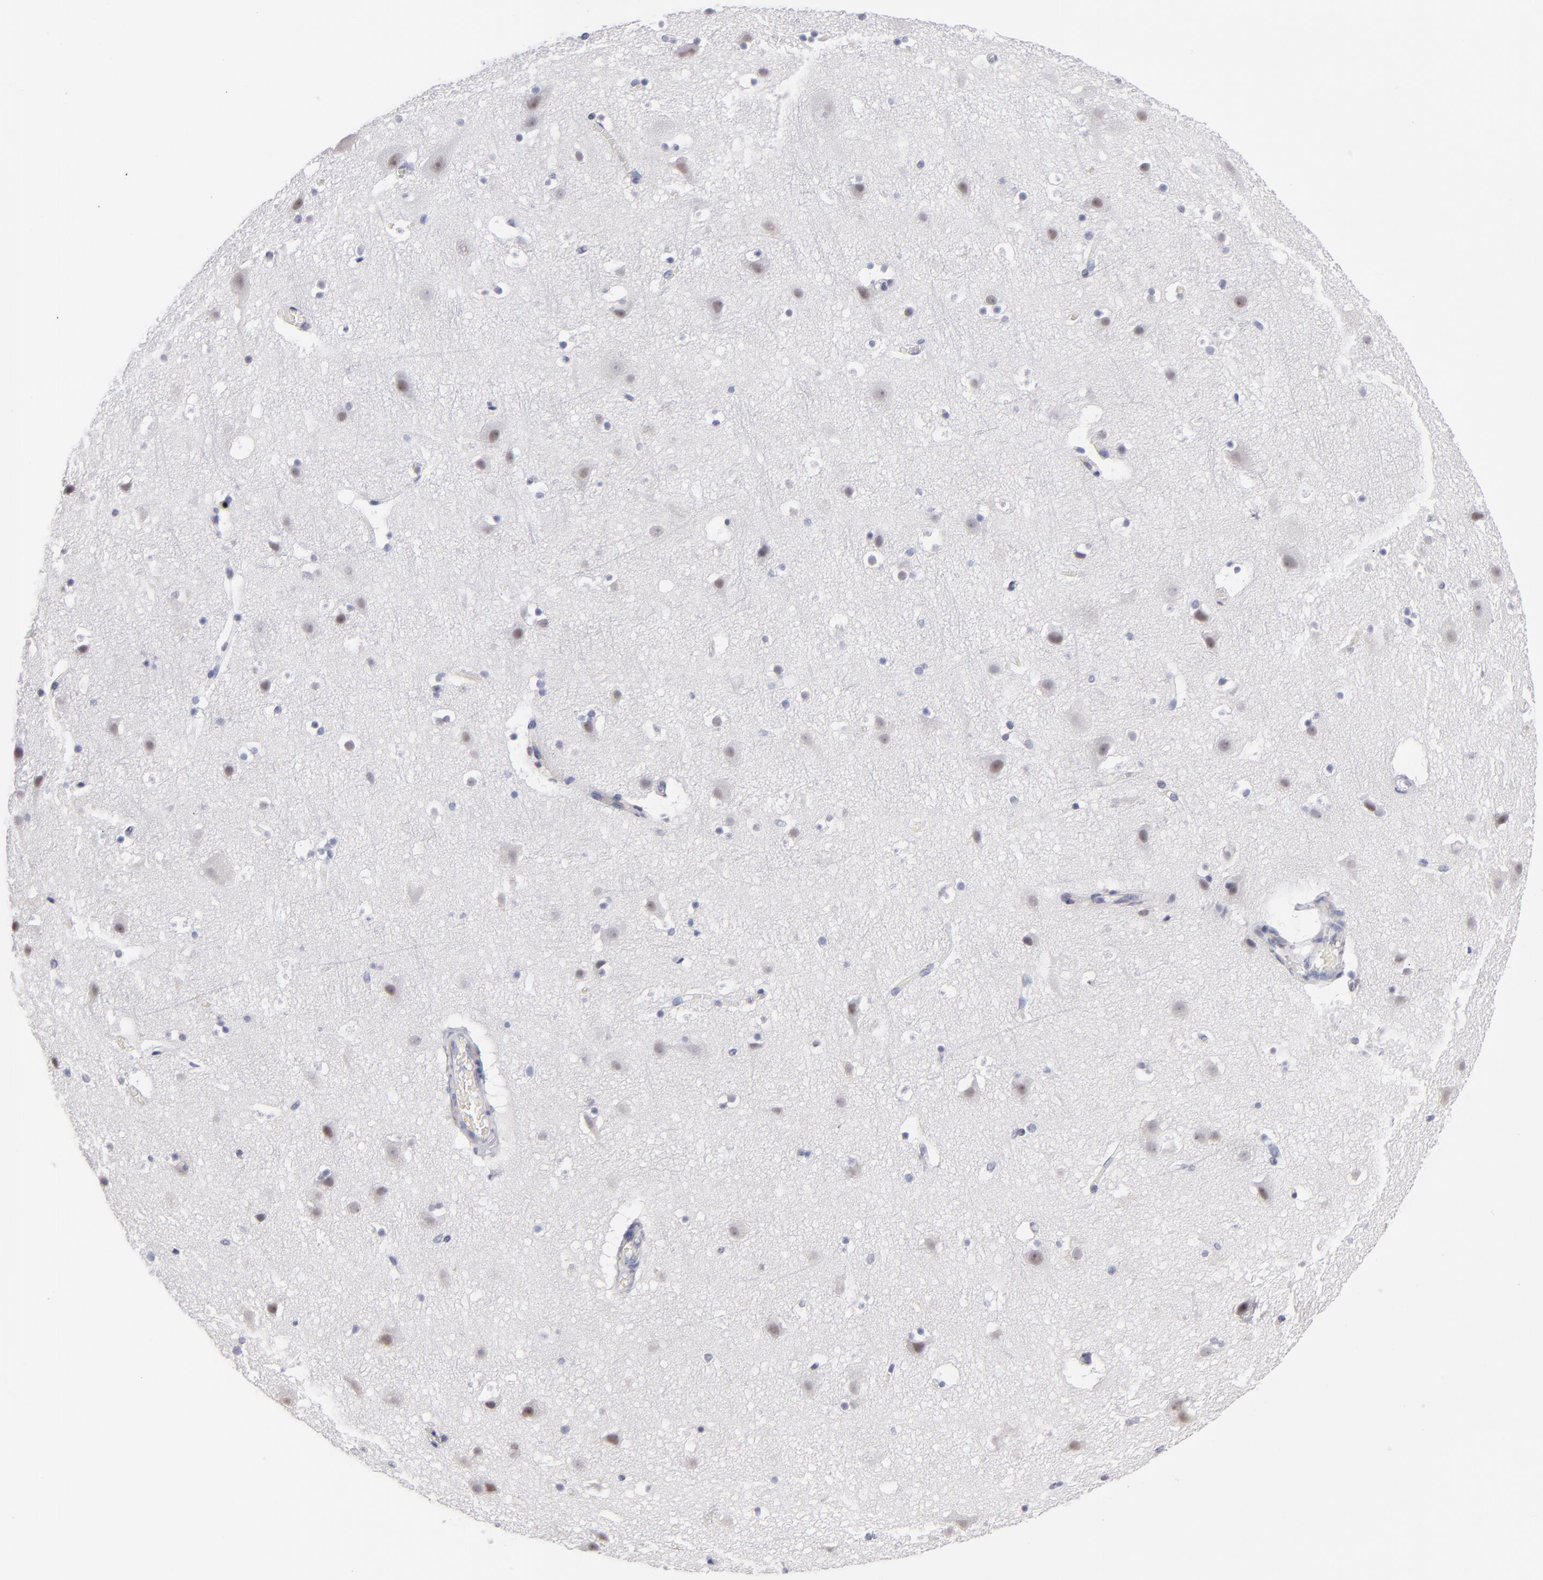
{"staining": {"intensity": "negative", "quantity": "none", "location": "none"}, "tissue": "cerebral cortex", "cell_type": "Endothelial cells", "image_type": "normal", "snomed": [{"axis": "morphology", "description": "Normal tissue, NOS"}, {"axis": "topography", "description": "Cerebral cortex"}], "caption": "Endothelial cells are negative for protein expression in benign human cerebral cortex. The staining was performed using DAB (3,3'-diaminobenzidine) to visualize the protein expression in brown, while the nuclei were stained in blue with hematoxylin (Magnification: 20x).", "gene": "TEX11", "patient": {"sex": "male", "age": 45}}